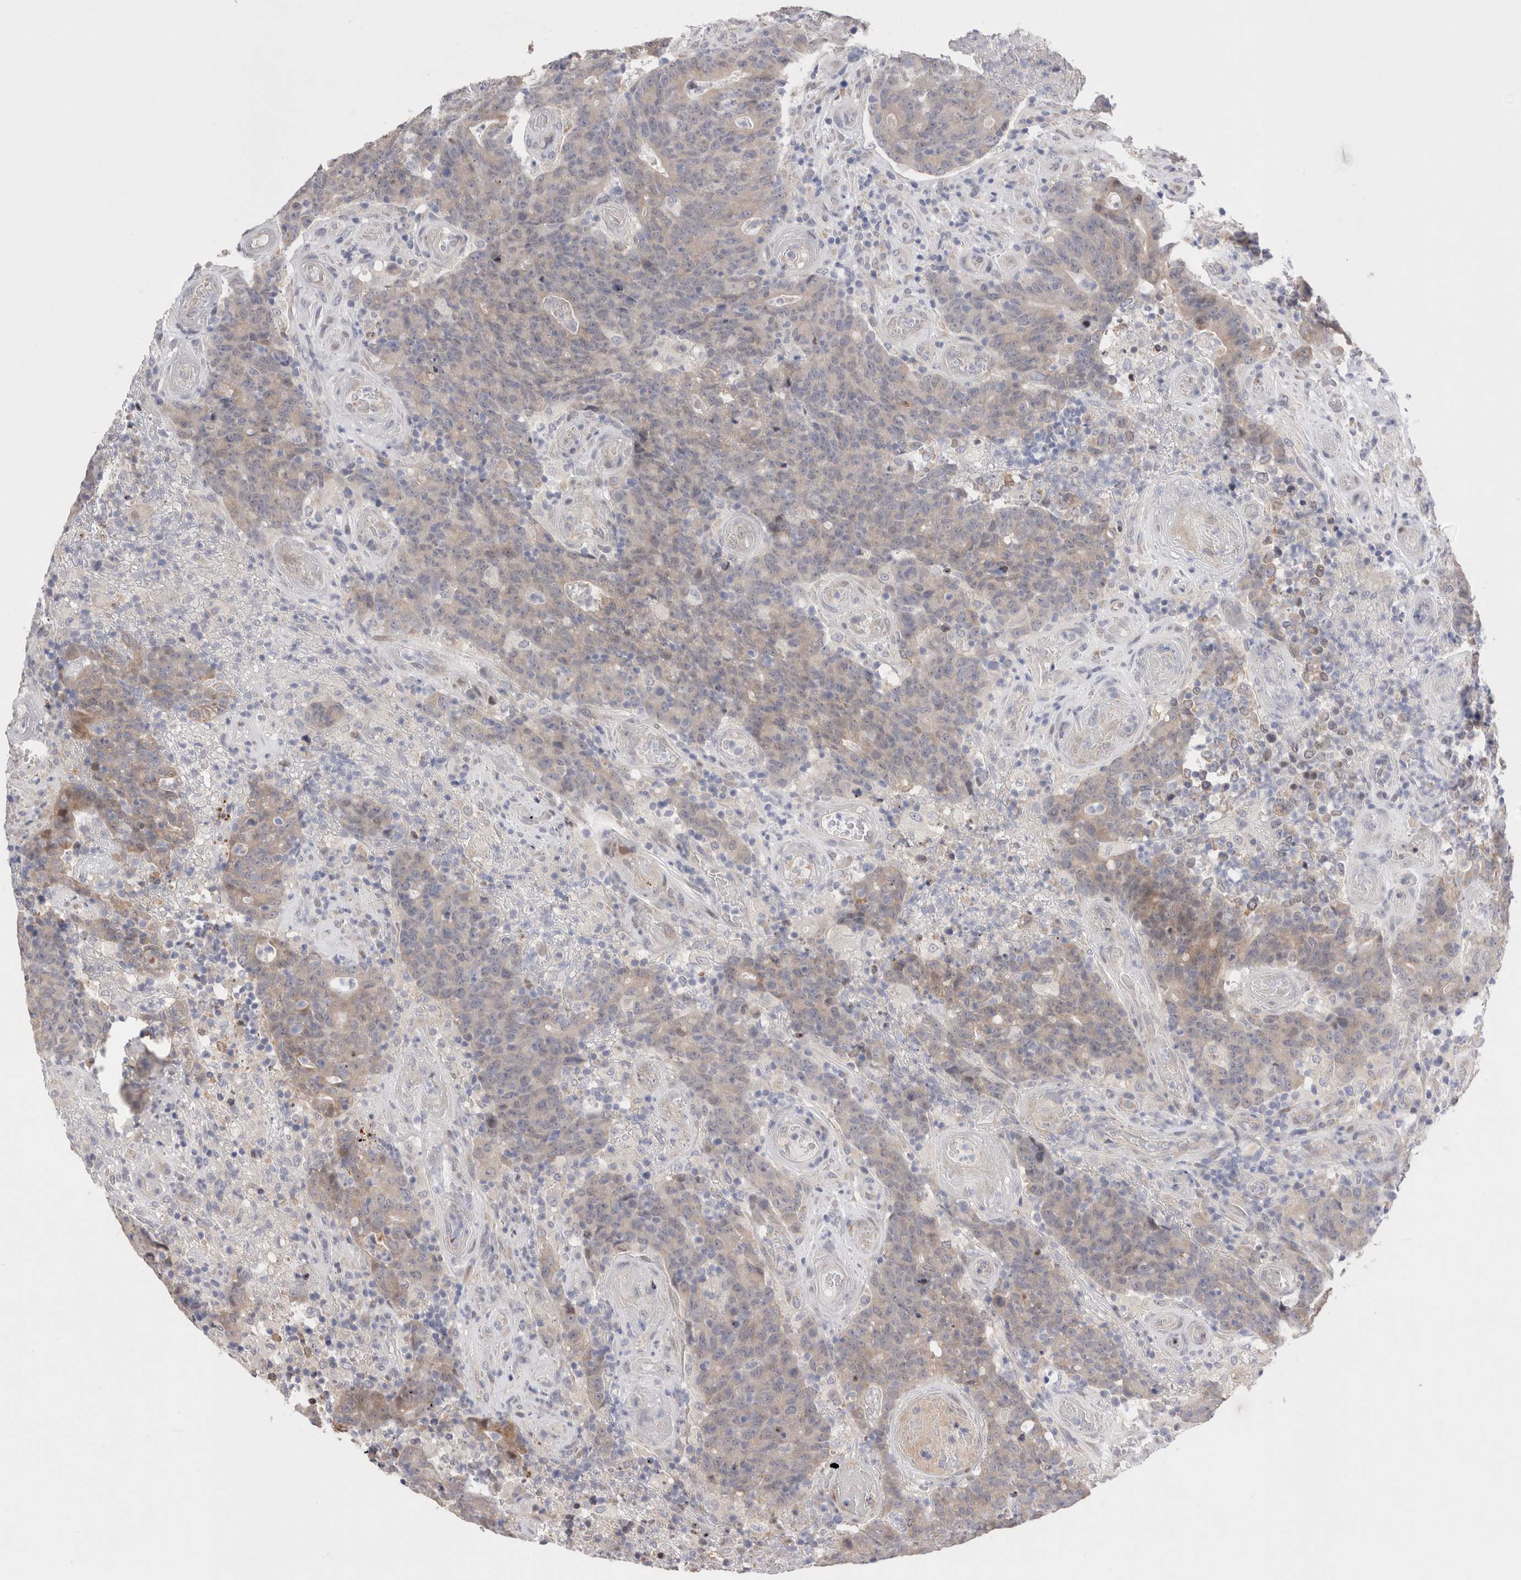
{"staining": {"intensity": "weak", "quantity": "<25%", "location": "cytoplasmic/membranous"}, "tissue": "colorectal cancer", "cell_type": "Tumor cells", "image_type": "cancer", "snomed": [{"axis": "morphology", "description": "Normal tissue, NOS"}, {"axis": "morphology", "description": "Adenocarcinoma, NOS"}, {"axis": "topography", "description": "Colon"}], "caption": "Colorectal cancer (adenocarcinoma) was stained to show a protein in brown. There is no significant expression in tumor cells.", "gene": "GIMAP6", "patient": {"sex": "female", "age": 75}}